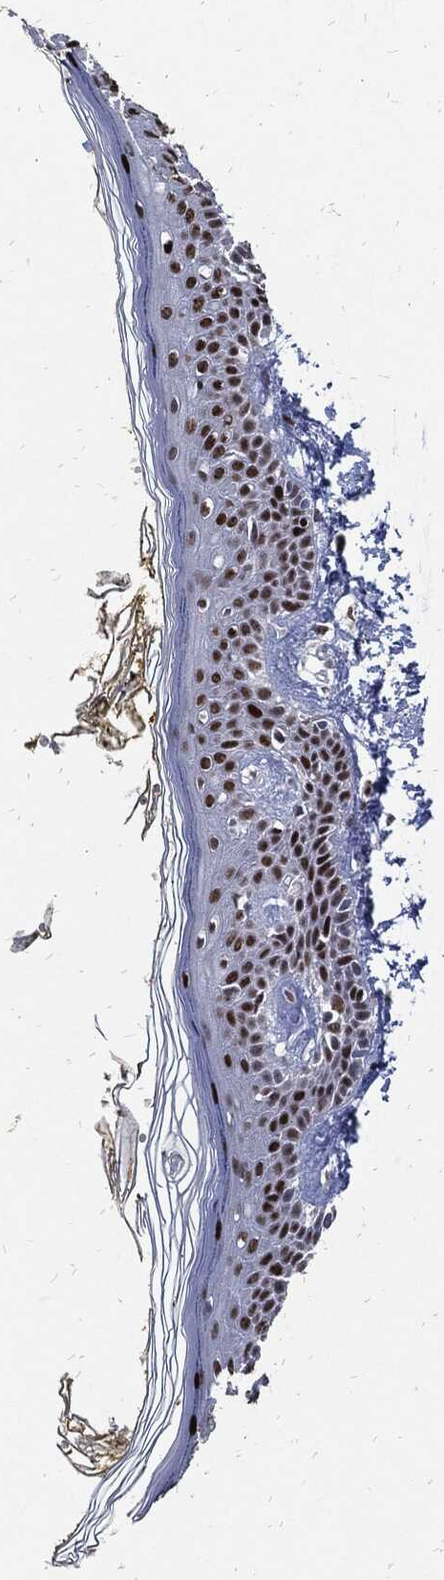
{"staining": {"intensity": "negative", "quantity": "none", "location": "none"}, "tissue": "skin", "cell_type": "Fibroblasts", "image_type": "normal", "snomed": [{"axis": "morphology", "description": "Normal tissue, NOS"}, {"axis": "topography", "description": "Skin"}], "caption": "Benign skin was stained to show a protein in brown. There is no significant expression in fibroblasts.", "gene": "JUN", "patient": {"sex": "male", "age": 76}}